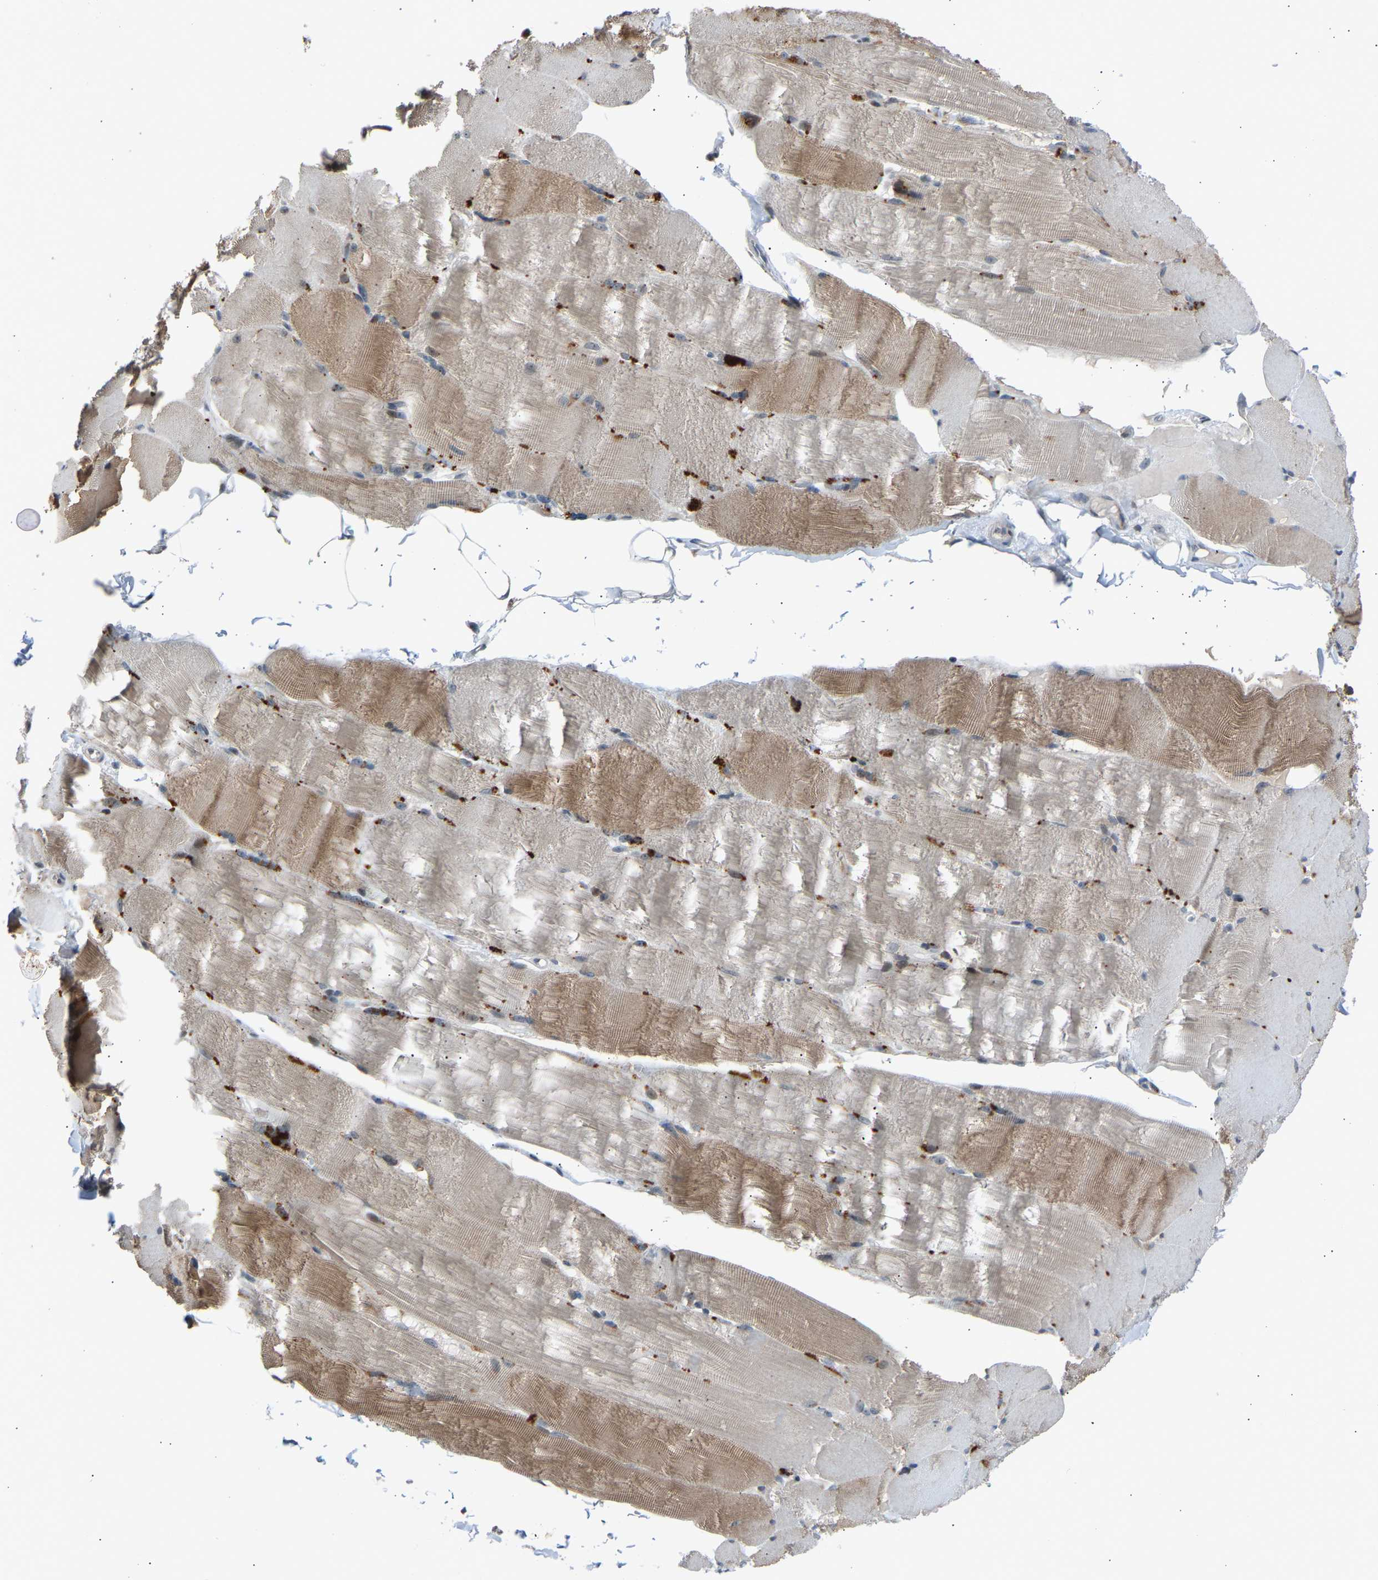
{"staining": {"intensity": "moderate", "quantity": "<25%", "location": "cytoplasmic/membranous"}, "tissue": "skeletal muscle", "cell_type": "Myocytes", "image_type": "normal", "snomed": [{"axis": "morphology", "description": "Normal tissue, NOS"}, {"axis": "topography", "description": "Skin"}, {"axis": "topography", "description": "Skeletal muscle"}], "caption": "About <25% of myocytes in normal skeletal muscle reveal moderate cytoplasmic/membranous protein expression as visualized by brown immunohistochemical staining.", "gene": "SLIRP", "patient": {"sex": "male", "age": 83}}